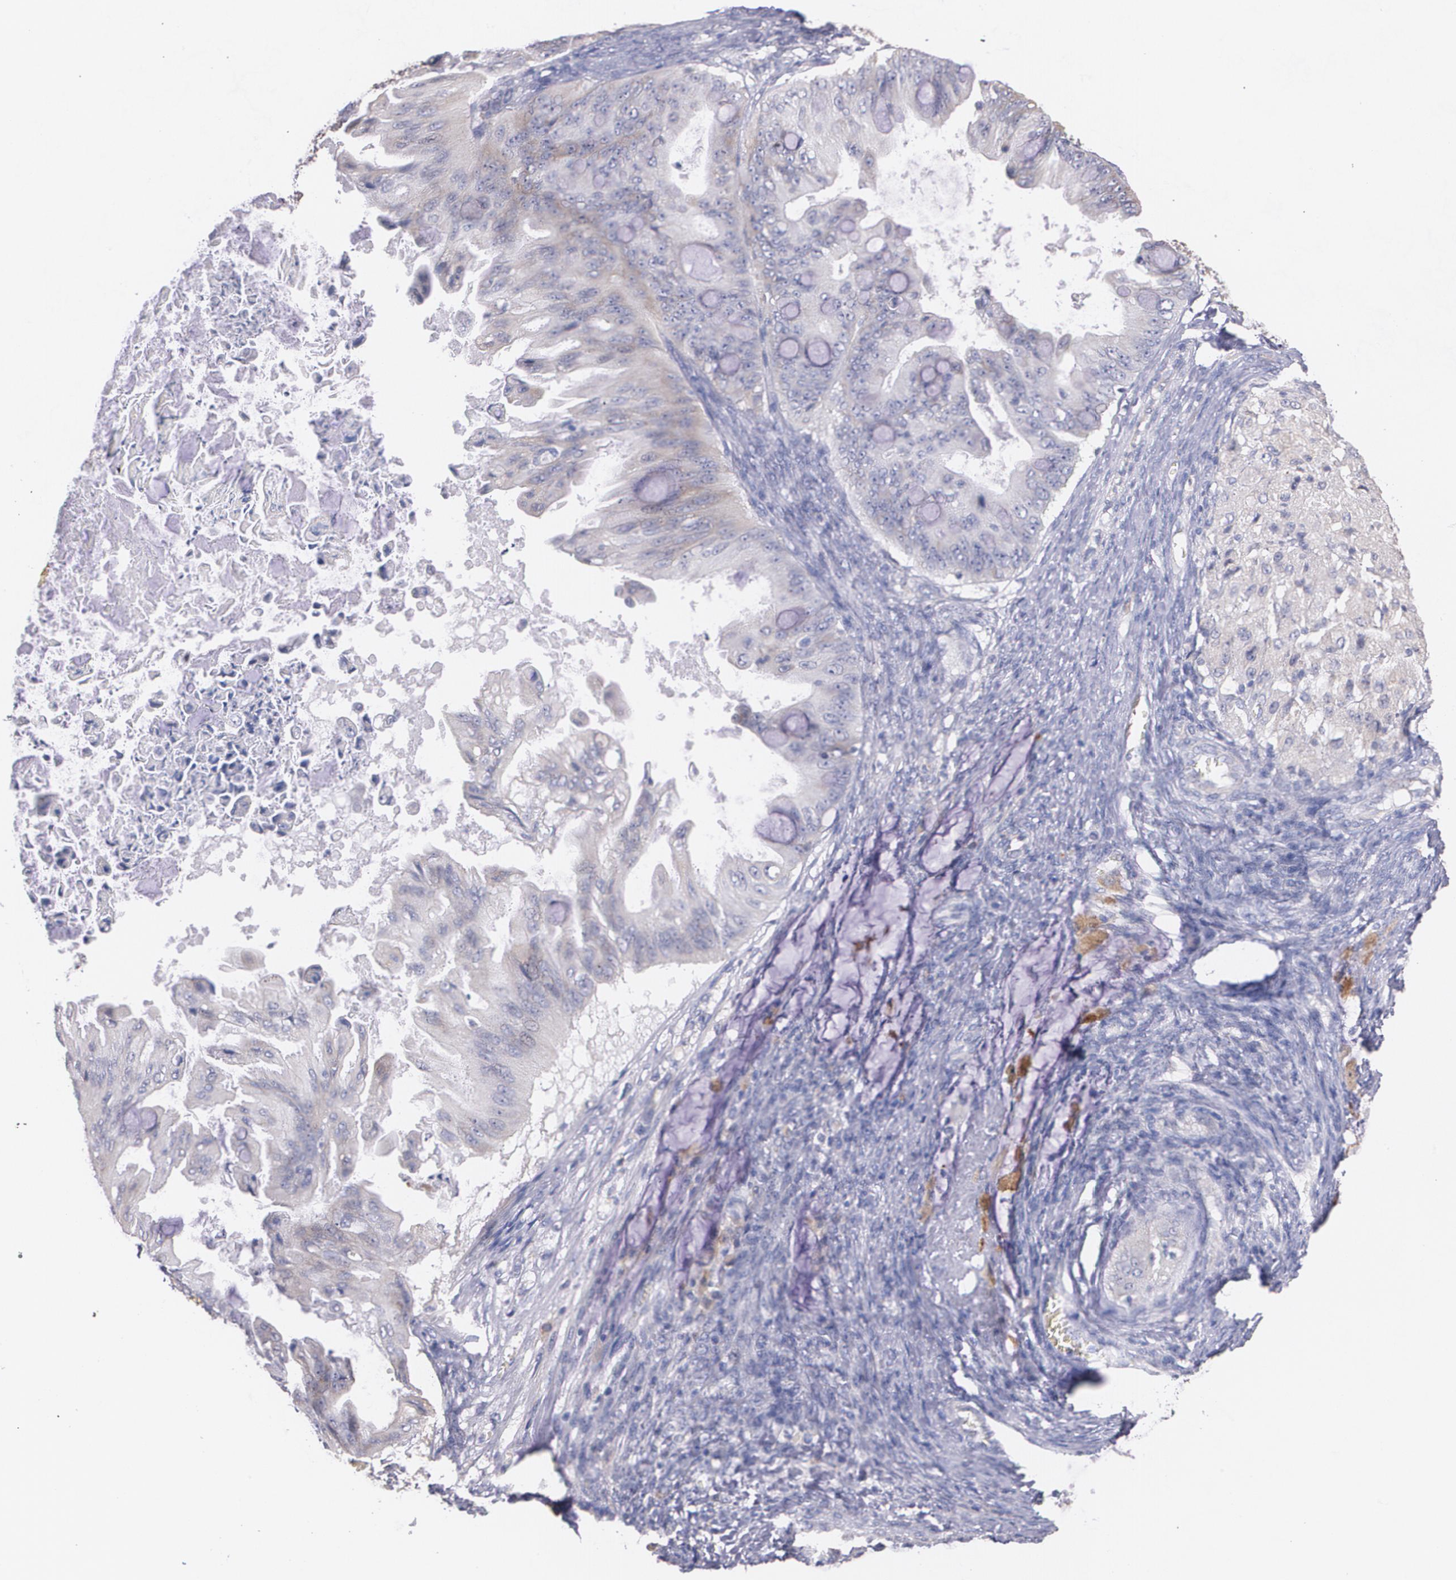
{"staining": {"intensity": "weak", "quantity": "<25%", "location": "cytoplasmic/membranous"}, "tissue": "ovarian cancer", "cell_type": "Tumor cells", "image_type": "cancer", "snomed": [{"axis": "morphology", "description": "Cystadenocarcinoma, mucinous, NOS"}, {"axis": "topography", "description": "Ovary"}], "caption": "An immunohistochemistry (IHC) micrograph of mucinous cystadenocarcinoma (ovarian) is shown. There is no staining in tumor cells of mucinous cystadenocarcinoma (ovarian).", "gene": "AMBP", "patient": {"sex": "female", "age": 37}}